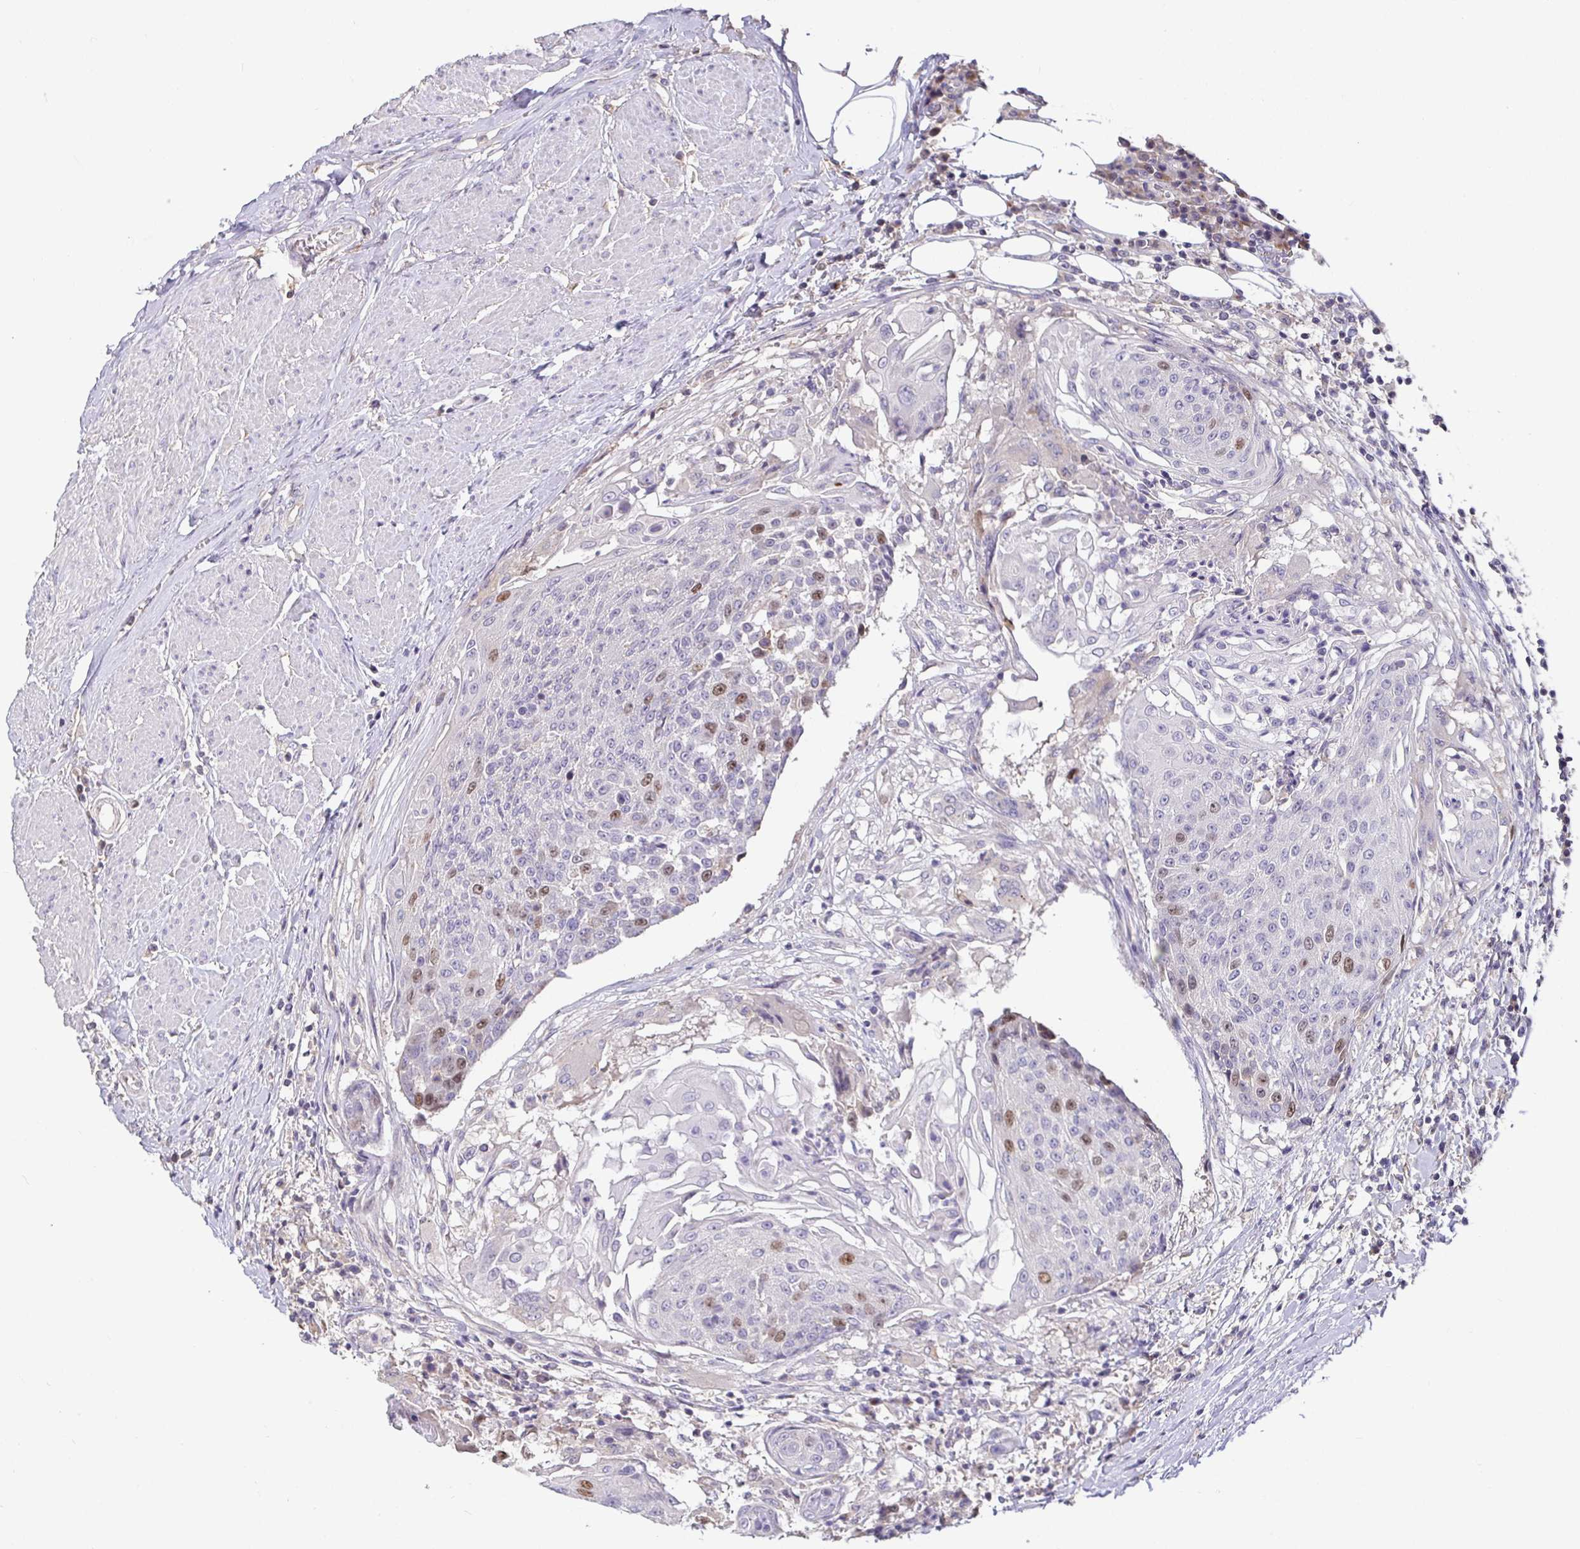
{"staining": {"intensity": "moderate", "quantity": "<25%", "location": "nuclear"}, "tissue": "urothelial cancer", "cell_type": "Tumor cells", "image_type": "cancer", "snomed": [{"axis": "morphology", "description": "Urothelial carcinoma, High grade"}, {"axis": "topography", "description": "Urinary bladder"}], "caption": "Immunohistochemical staining of urothelial cancer demonstrates moderate nuclear protein expression in approximately <25% of tumor cells.", "gene": "ANLN", "patient": {"sex": "female", "age": 63}}